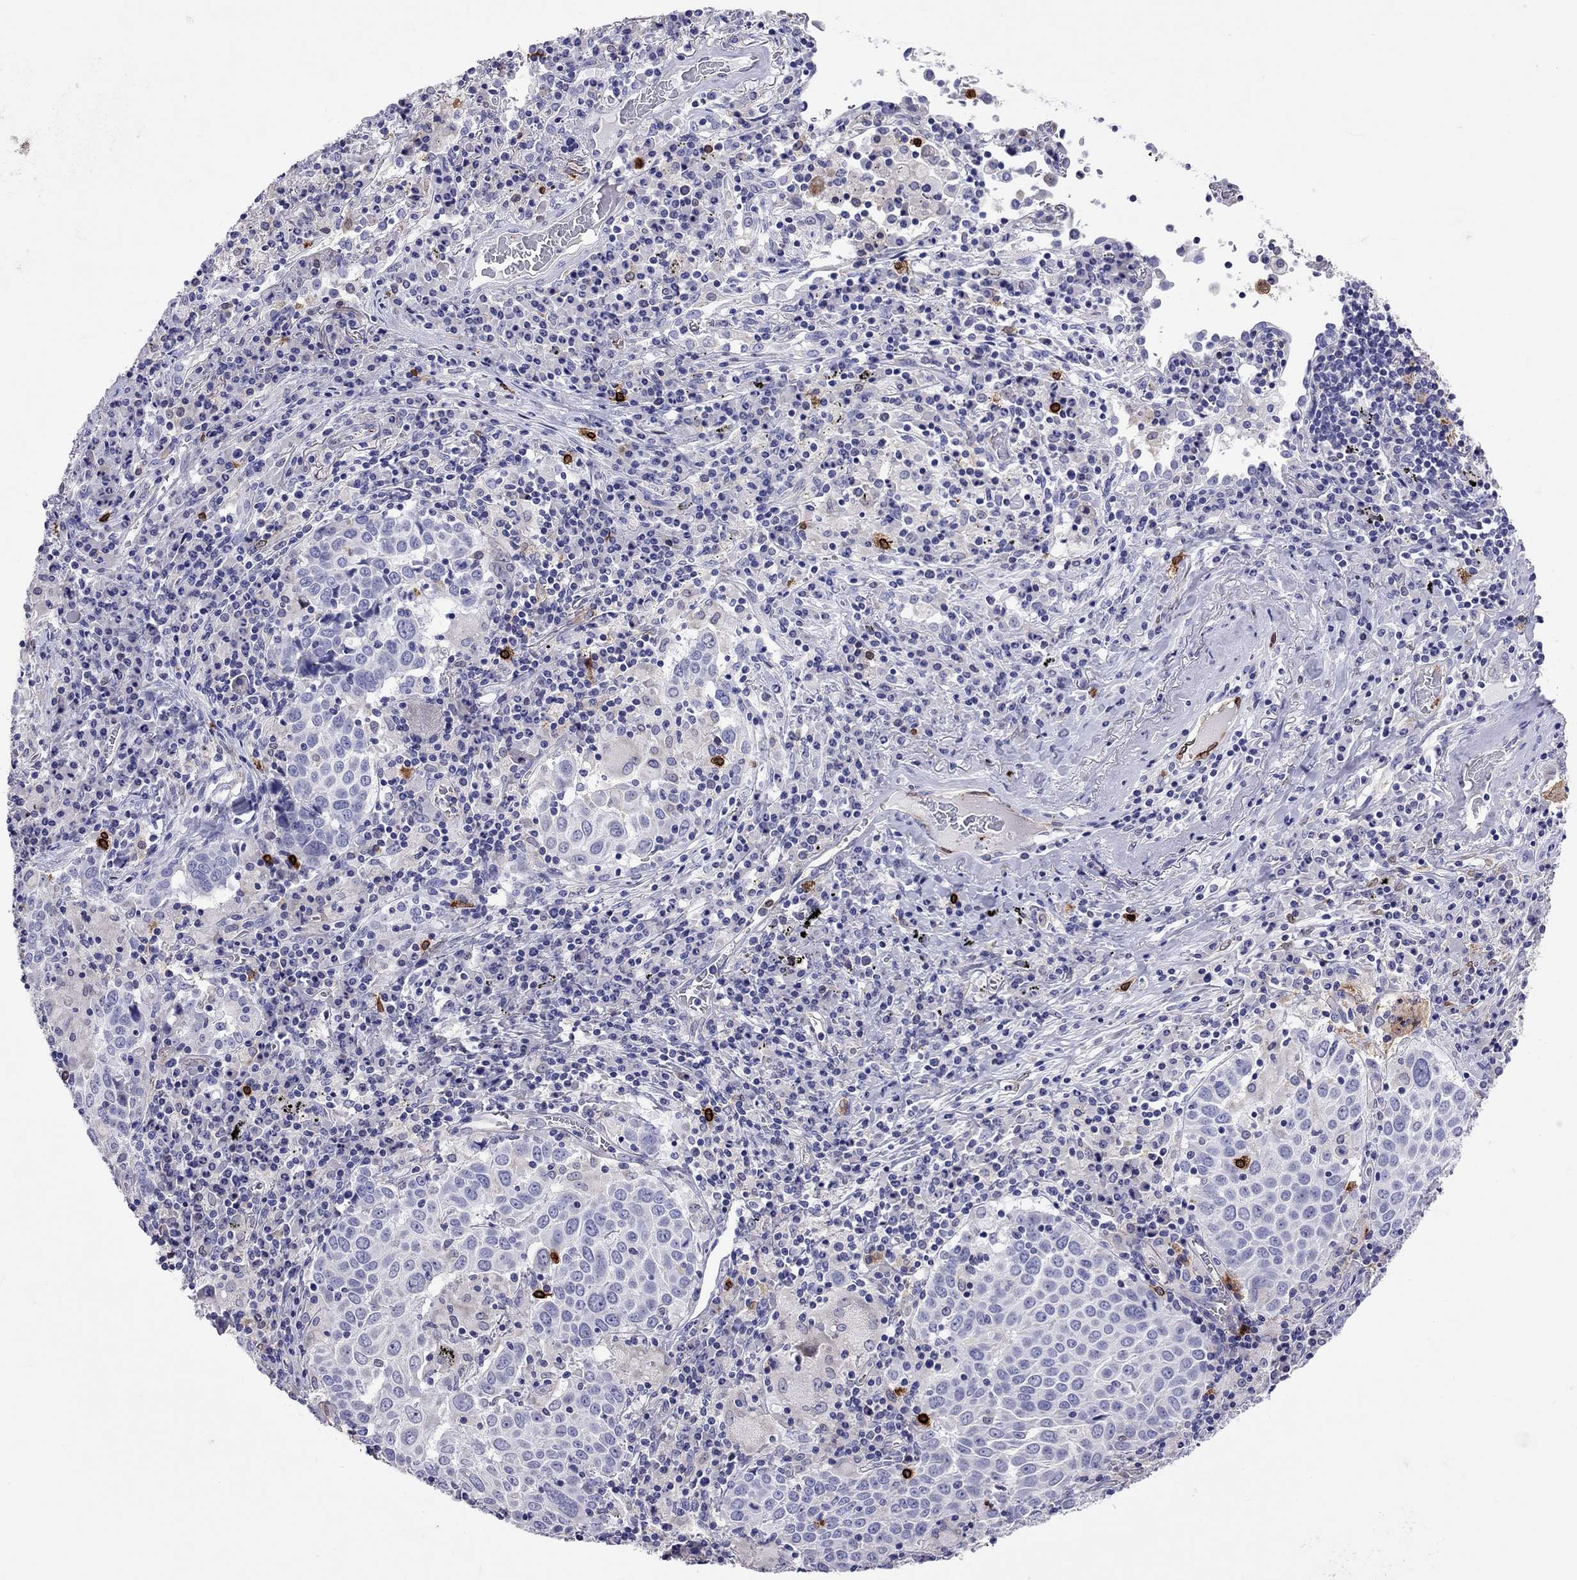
{"staining": {"intensity": "negative", "quantity": "none", "location": "none"}, "tissue": "lung cancer", "cell_type": "Tumor cells", "image_type": "cancer", "snomed": [{"axis": "morphology", "description": "Squamous cell carcinoma, NOS"}, {"axis": "topography", "description": "Lung"}], "caption": "High power microscopy photomicrograph of an immunohistochemistry micrograph of lung cancer, revealing no significant positivity in tumor cells.", "gene": "ADORA2A", "patient": {"sex": "male", "age": 57}}